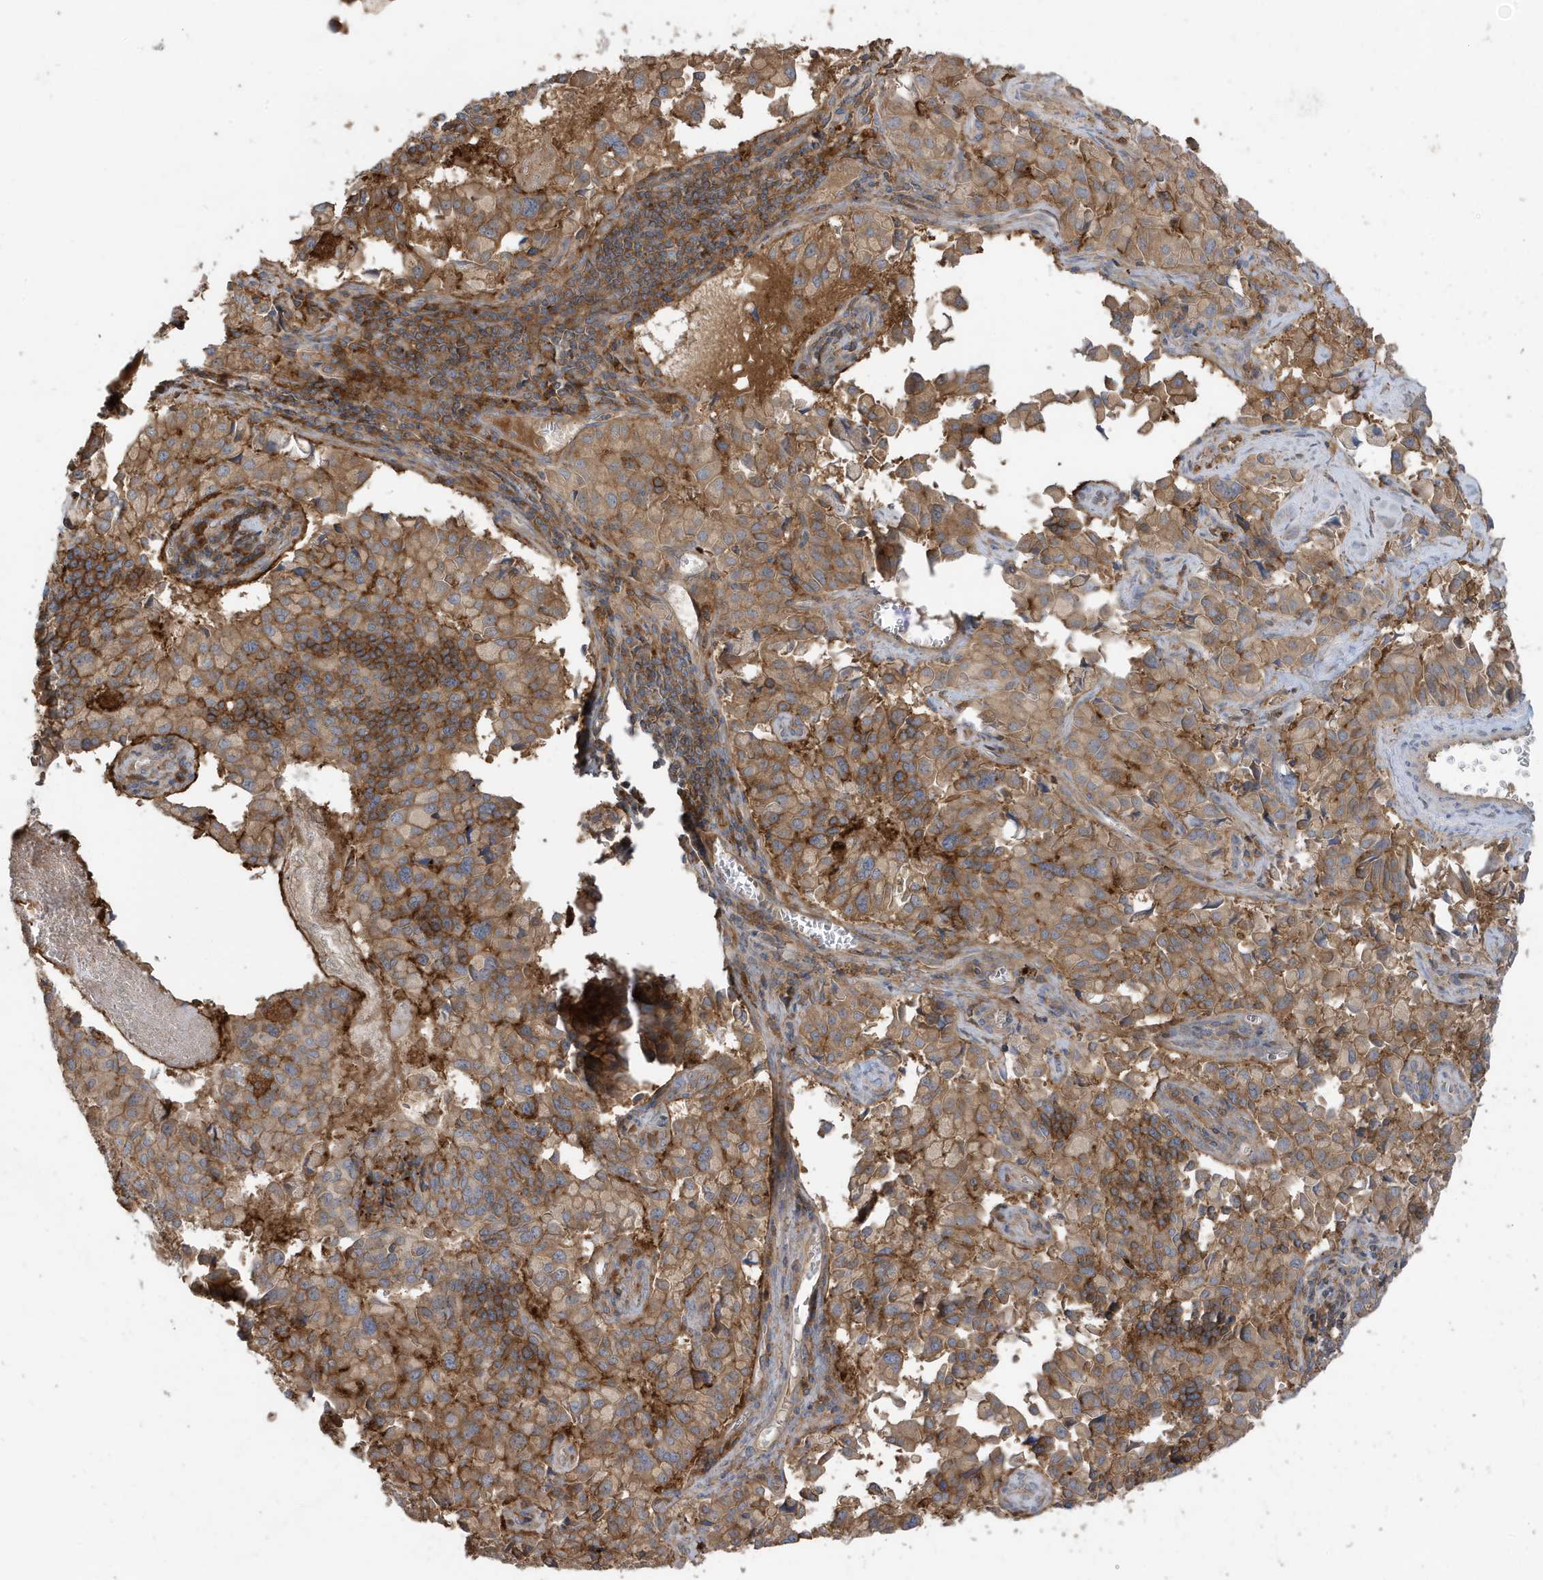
{"staining": {"intensity": "moderate", "quantity": ">75%", "location": "cytoplasmic/membranous"}, "tissue": "pancreatic cancer", "cell_type": "Tumor cells", "image_type": "cancer", "snomed": [{"axis": "morphology", "description": "Adenocarcinoma, NOS"}, {"axis": "topography", "description": "Pancreas"}], "caption": "About >75% of tumor cells in adenocarcinoma (pancreatic) exhibit moderate cytoplasmic/membranous protein positivity as visualized by brown immunohistochemical staining.", "gene": "ABTB1", "patient": {"sex": "male", "age": 65}}